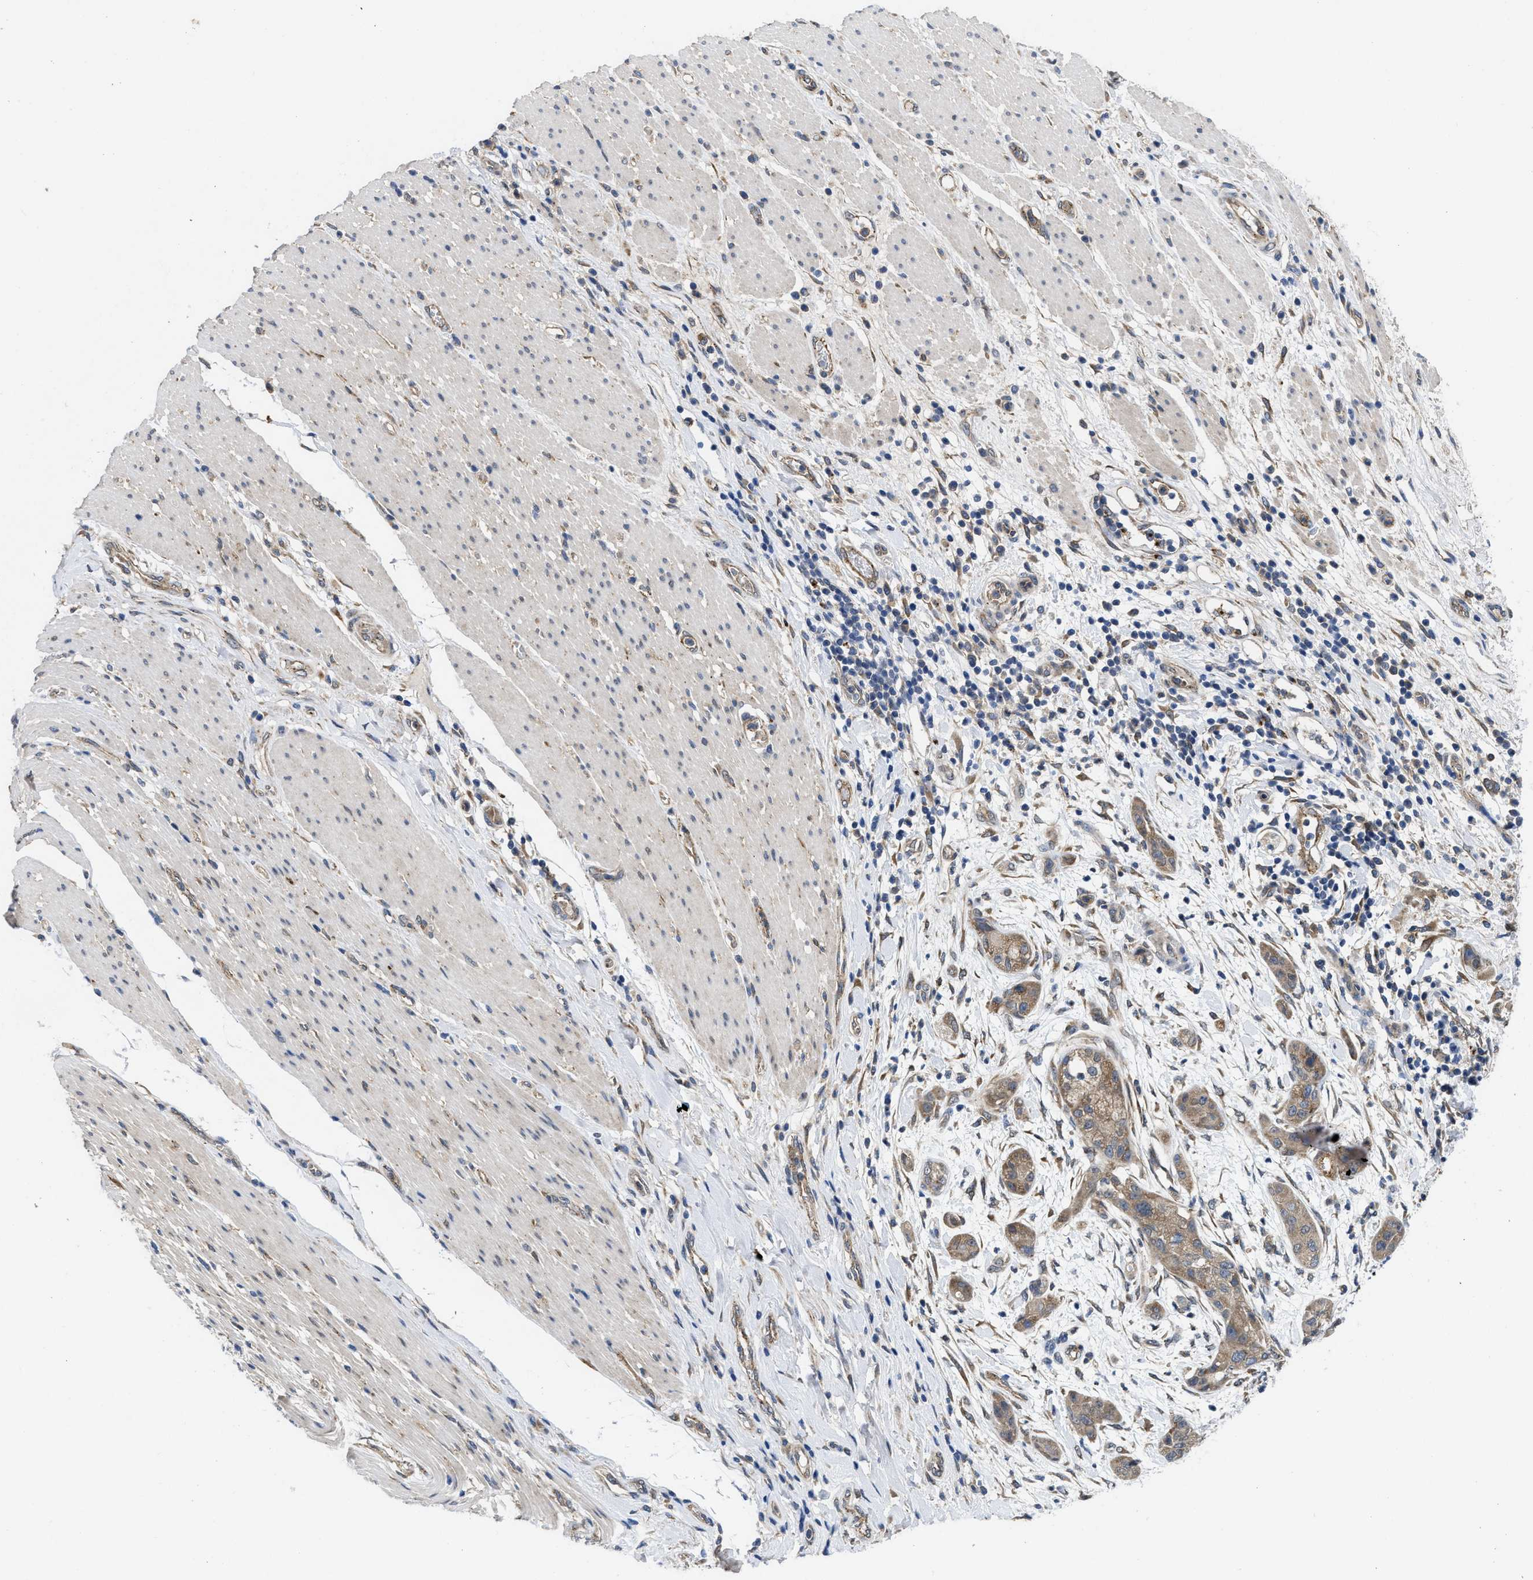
{"staining": {"intensity": "weak", "quantity": ">75%", "location": "cytoplasmic/membranous"}, "tissue": "pancreatic cancer", "cell_type": "Tumor cells", "image_type": "cancer", "snomed": [{"axis": "morphology", "description": "Adenocarcinoma, NOS"}, {"axis": "topography", "description": "Pancreas"}], "caption": "Immunohistochemistry histopathology image of neoplastic tissue: pancreatic cancer stained using immunohistochemistry (IHC) reveals low levels of weak protein expression localized specifically in the cytoplasmic/membranous of tumor cells, appearing as a cytoplasmic/membranous brown color.", "gene": "PKD2", "patient": {"sex": "female", "age": 78}}